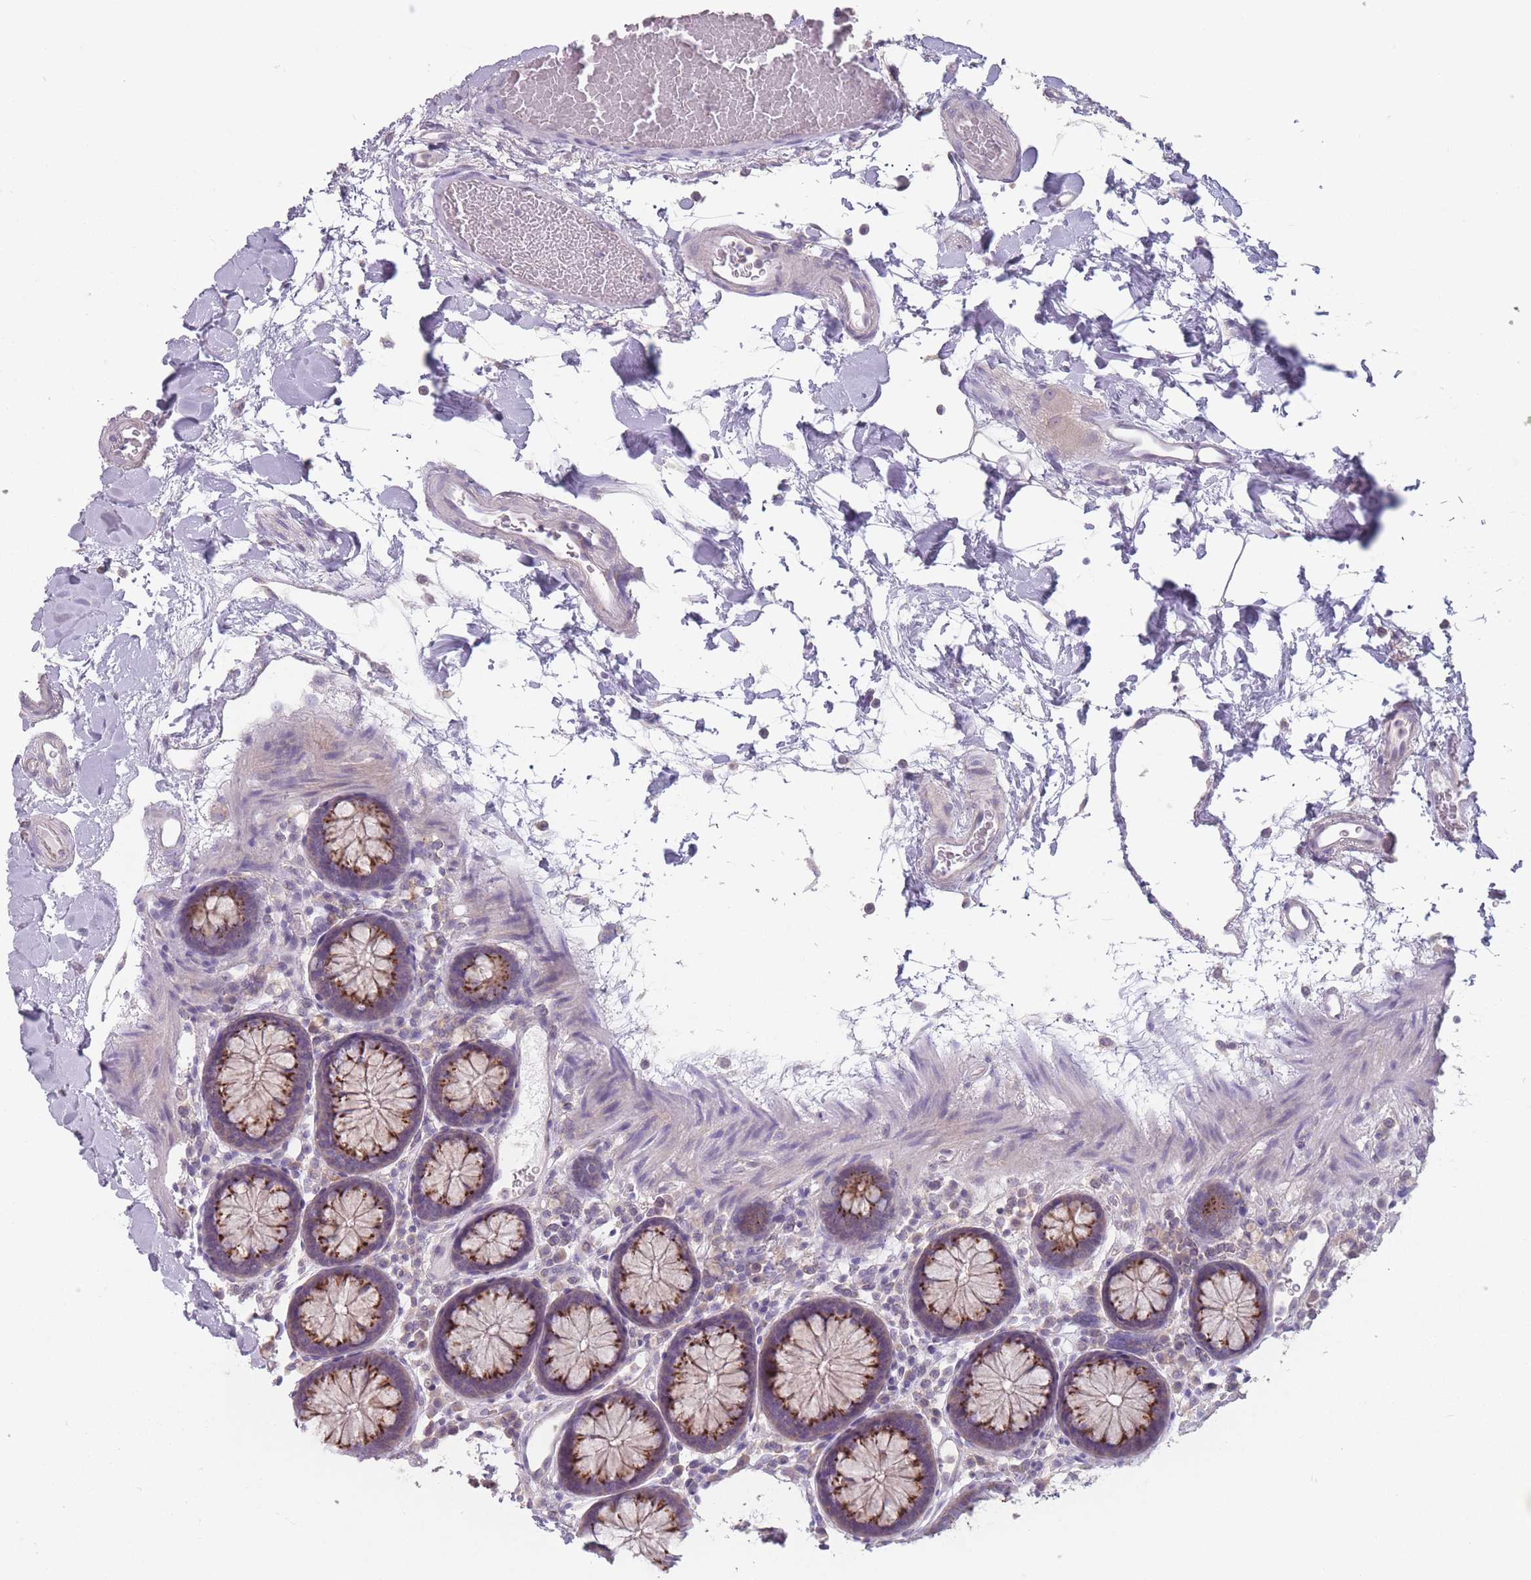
{"staining": {"intensity": "negative", "quantity": "none", "location": "none"}, "tissue": "colon", "cell_type": "Endothelial cells", "image_type": "normal", "snomed": [{"axis": "morphology", "description": "Normal tissue, NOS"}, {"axis": "topography", "description": "Colon"}], "caption": "This is an immunohistochemistry (IHC) photomicrograph of unremarkable colon. There is no positivity in endothelial cells.", "gene": "AKAIN1", "patient": {"sex": "male", "age": 75}}